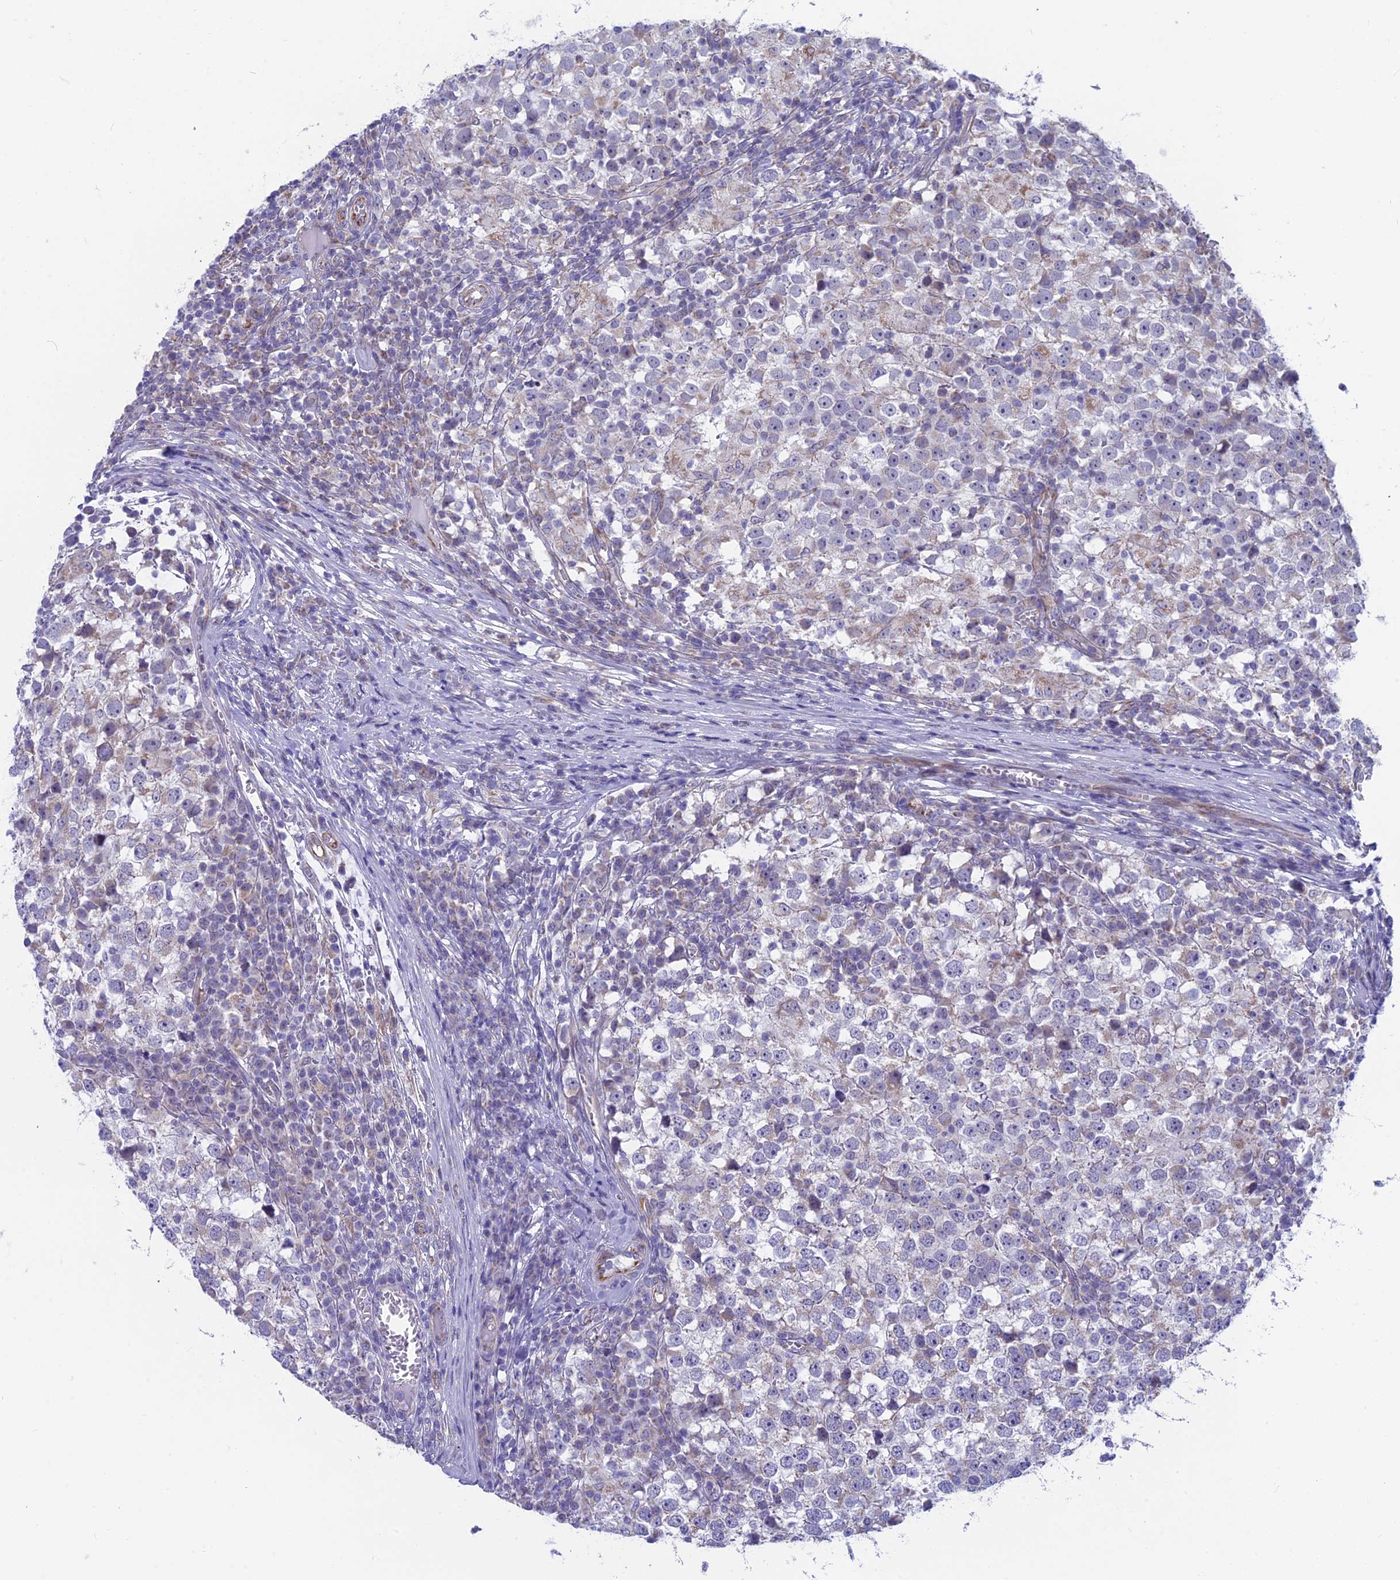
{"staining": {"intensity": "weak", "quantity": "<25%", "location": "cytoplasmic/membranous"}, "tissue": "testis cancer", "cell_type": "Tumor cells", "image_type": "cancer", "snomed": [{"axis": "morphology", "description": "Seminoma, NOS"}, {"axis": "topography", "description": "Testis"}], "caption": "High power microscopy micrograph of an immunohistochemistry image of testis cancer, revealing no significant staining in tumor cells.", "gene": "PLAC9", "patient": {"sex": "male", "age": 65}}